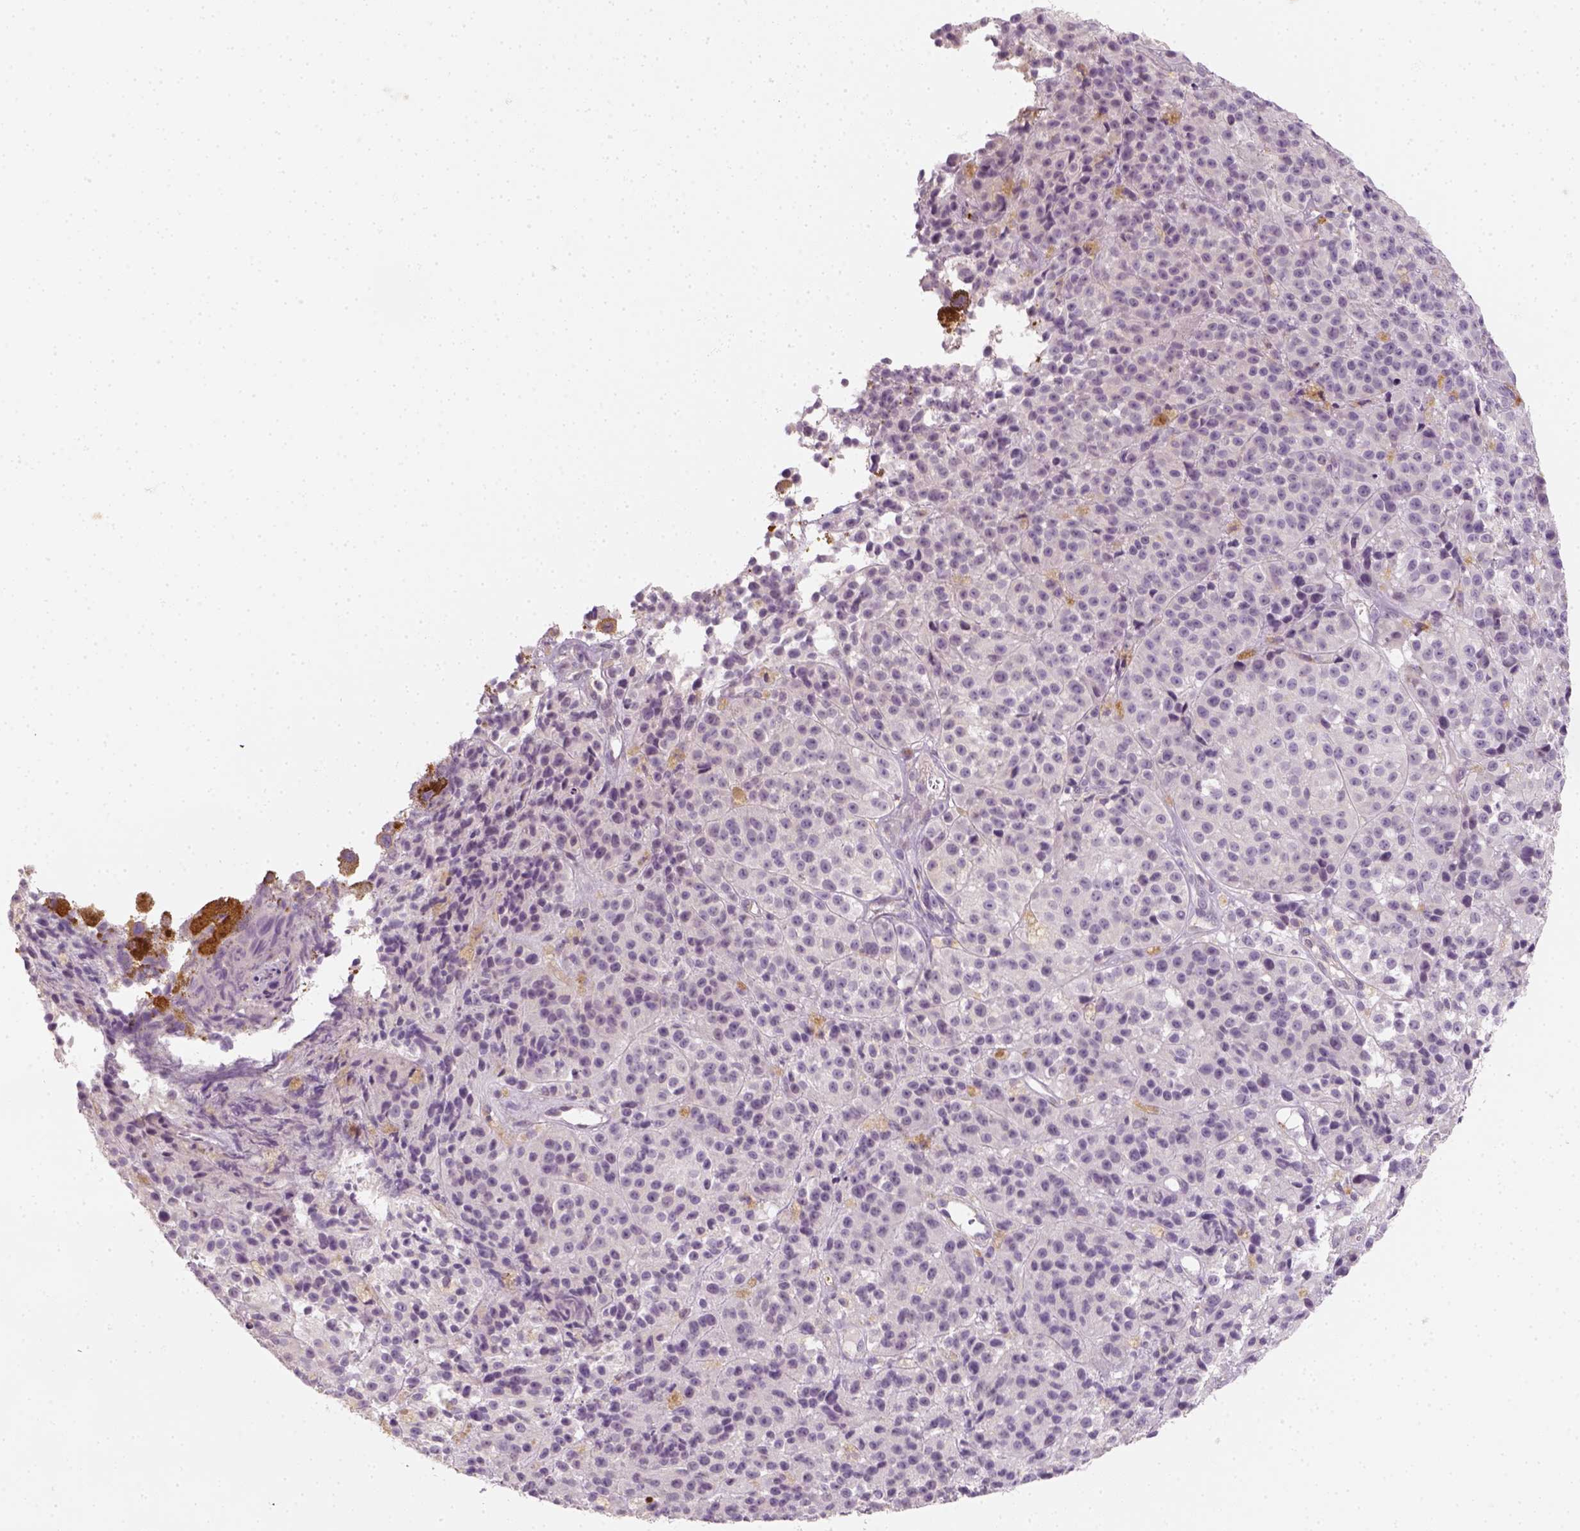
{"staining": {"intensity": "negative", "quantity": "none", "location": "none"}, "tissue": "melanoma", "cell_type": "Tumor cells", "image_type": "cancer", "snomed": [{"axis": "morphology", "description": "Malignant melanoma, NOS"}, {"axis": "topography", "description": "Skin"}], "caption": "Immunohistochemistry of melanoma displays no positivity in tumor cells. The staining is performed using DAB brown chromogen with nuclei counter-stained in using hematoxylin.", "gene": "FAM163B", "patient": {"sex": "female", "age": 58}}